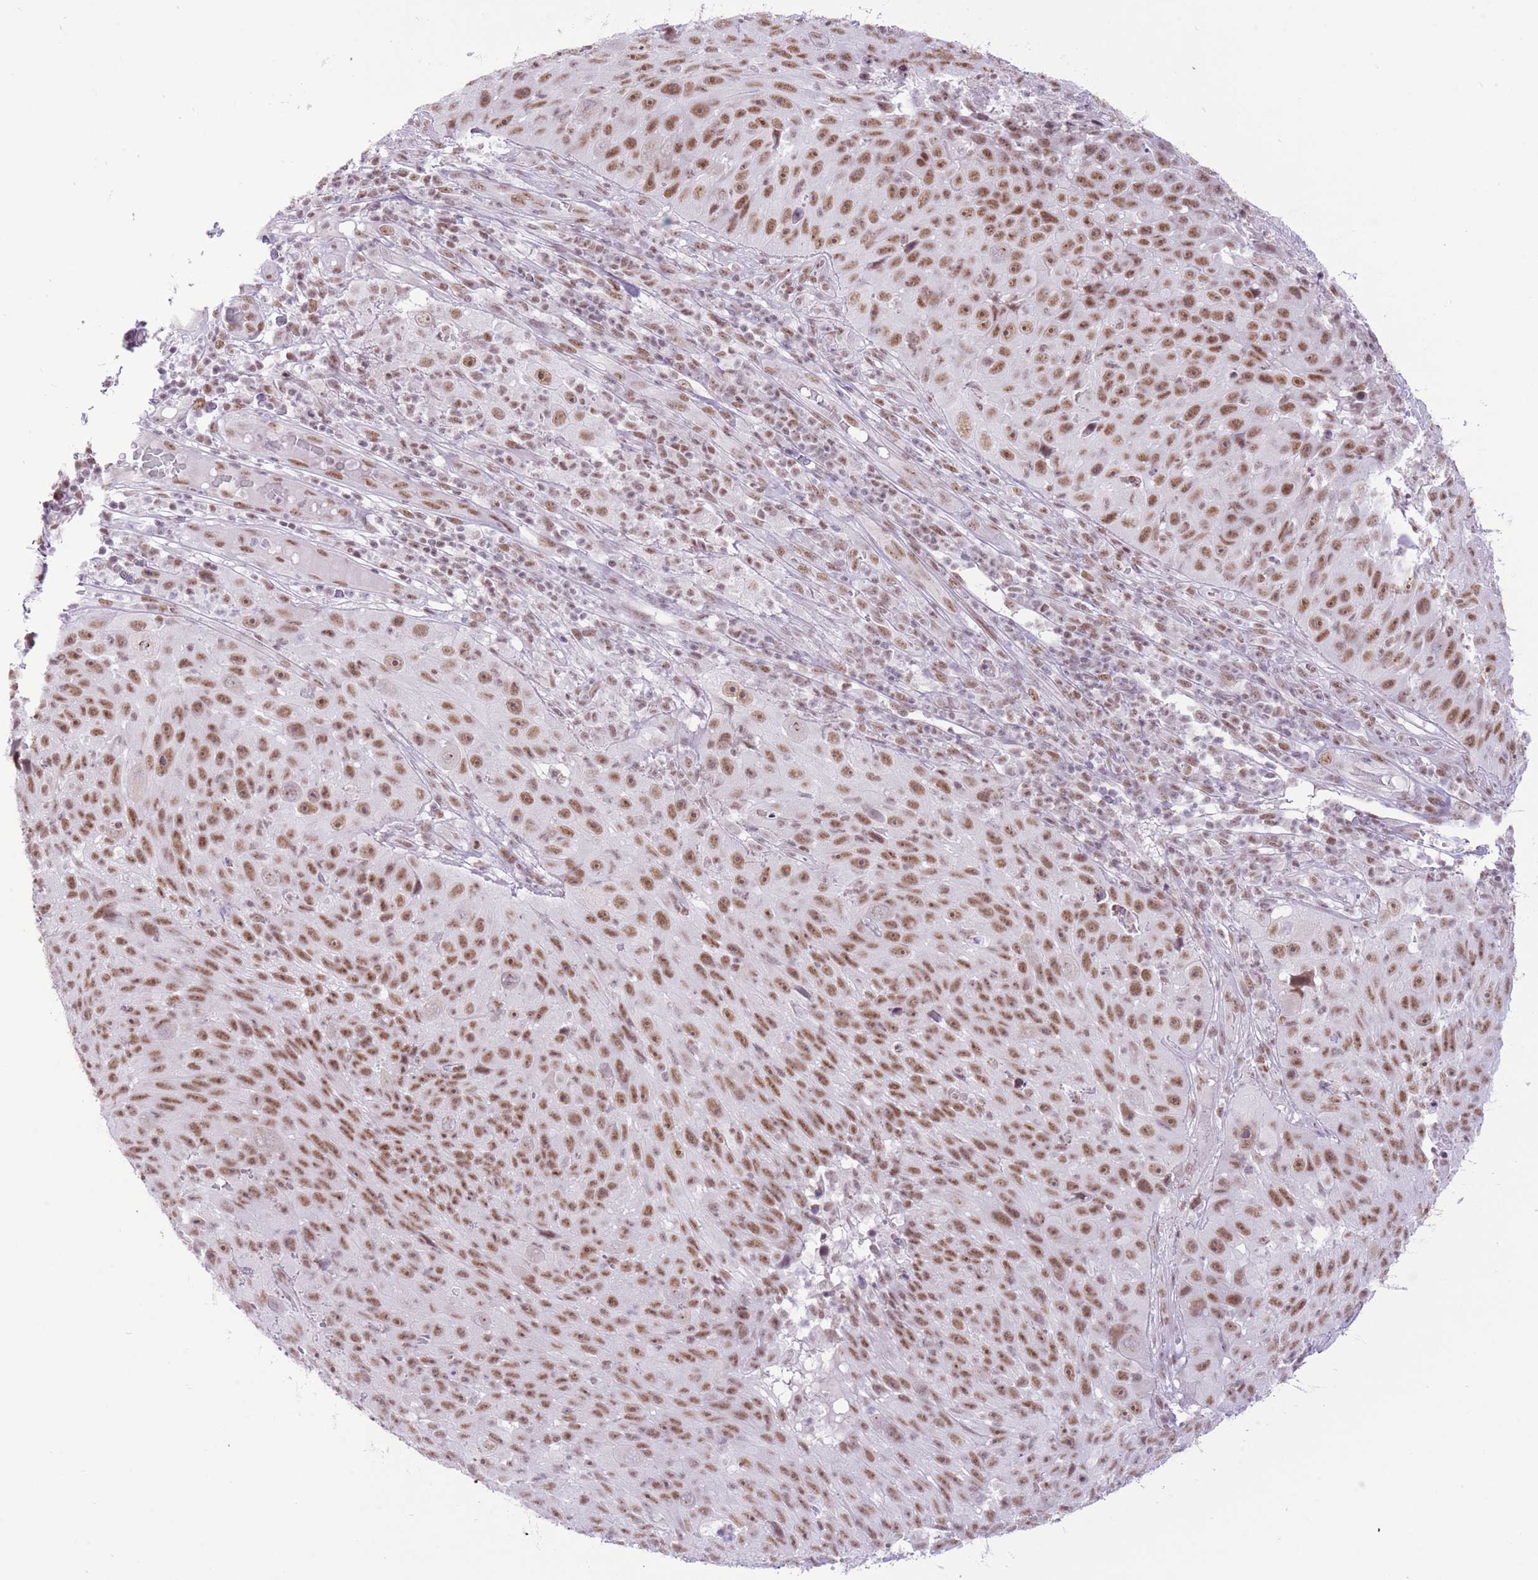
{"staining": {"intensity": "moderate", "quantity": ">75%", "location": "nuclear"}, "tissue": "skin cancer", "cell_type": "Tumor cells", "image_type": "cancer", "snomed": [{"axis": "morphology", "description": "Squamous cell carcinoma, NOS"}, {"axis": "topography", "description": "Skin"}], "caption": "IHC staining of skin cancer, which exhibits medium levels of moderate nuclear positivity in approximately >75% of tumor cells indicating moderate nuclear protein expression. The staining was performed using DAB (3,3'-diaminobenzidine) (brown) for protein detection and nuclei were counterstained in hematoxylin (blue).", "gene": "ZBED5", "patient": {"sex": "female", "age": 87}}